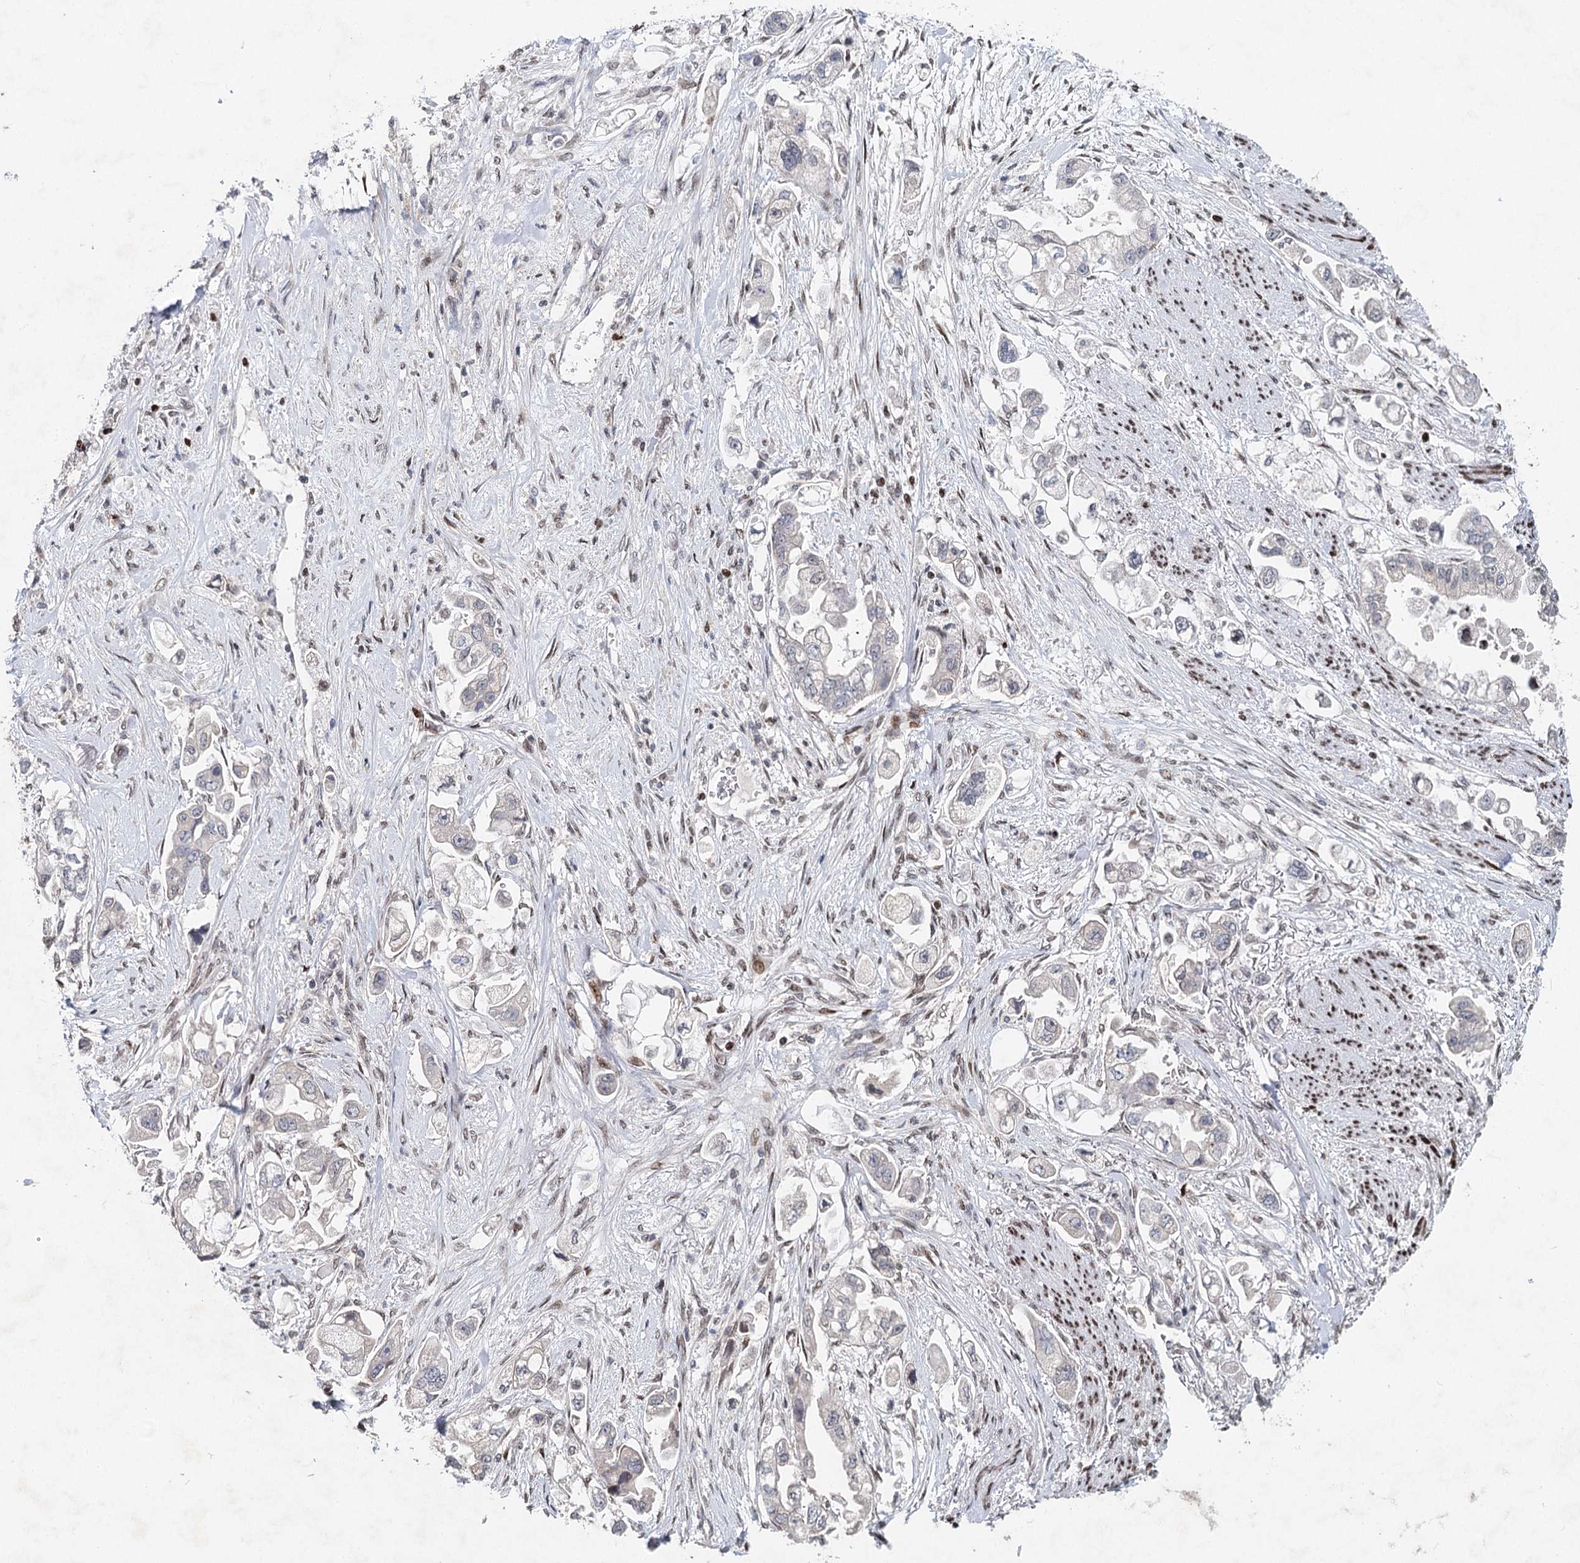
{"staining": {"intensity": "negative", "quantity": "none", "location": "none"}, "tissue": "stomach cancer", "cell_type": "Tumor cells", "image_type": "cancer", "snomed": [{"axis": "morphology", "description": "Adenocarcinoma, NOS"}, {"axis": "topography", "description": "Stomach"}], "caption": "The immunohistochemistry photomicrograph has no significant positivity in tumor cells of stomach adenocarcinoma tissue.", "gene": "FRMD4A", "patient": {"sex": "male", "age": 62}}